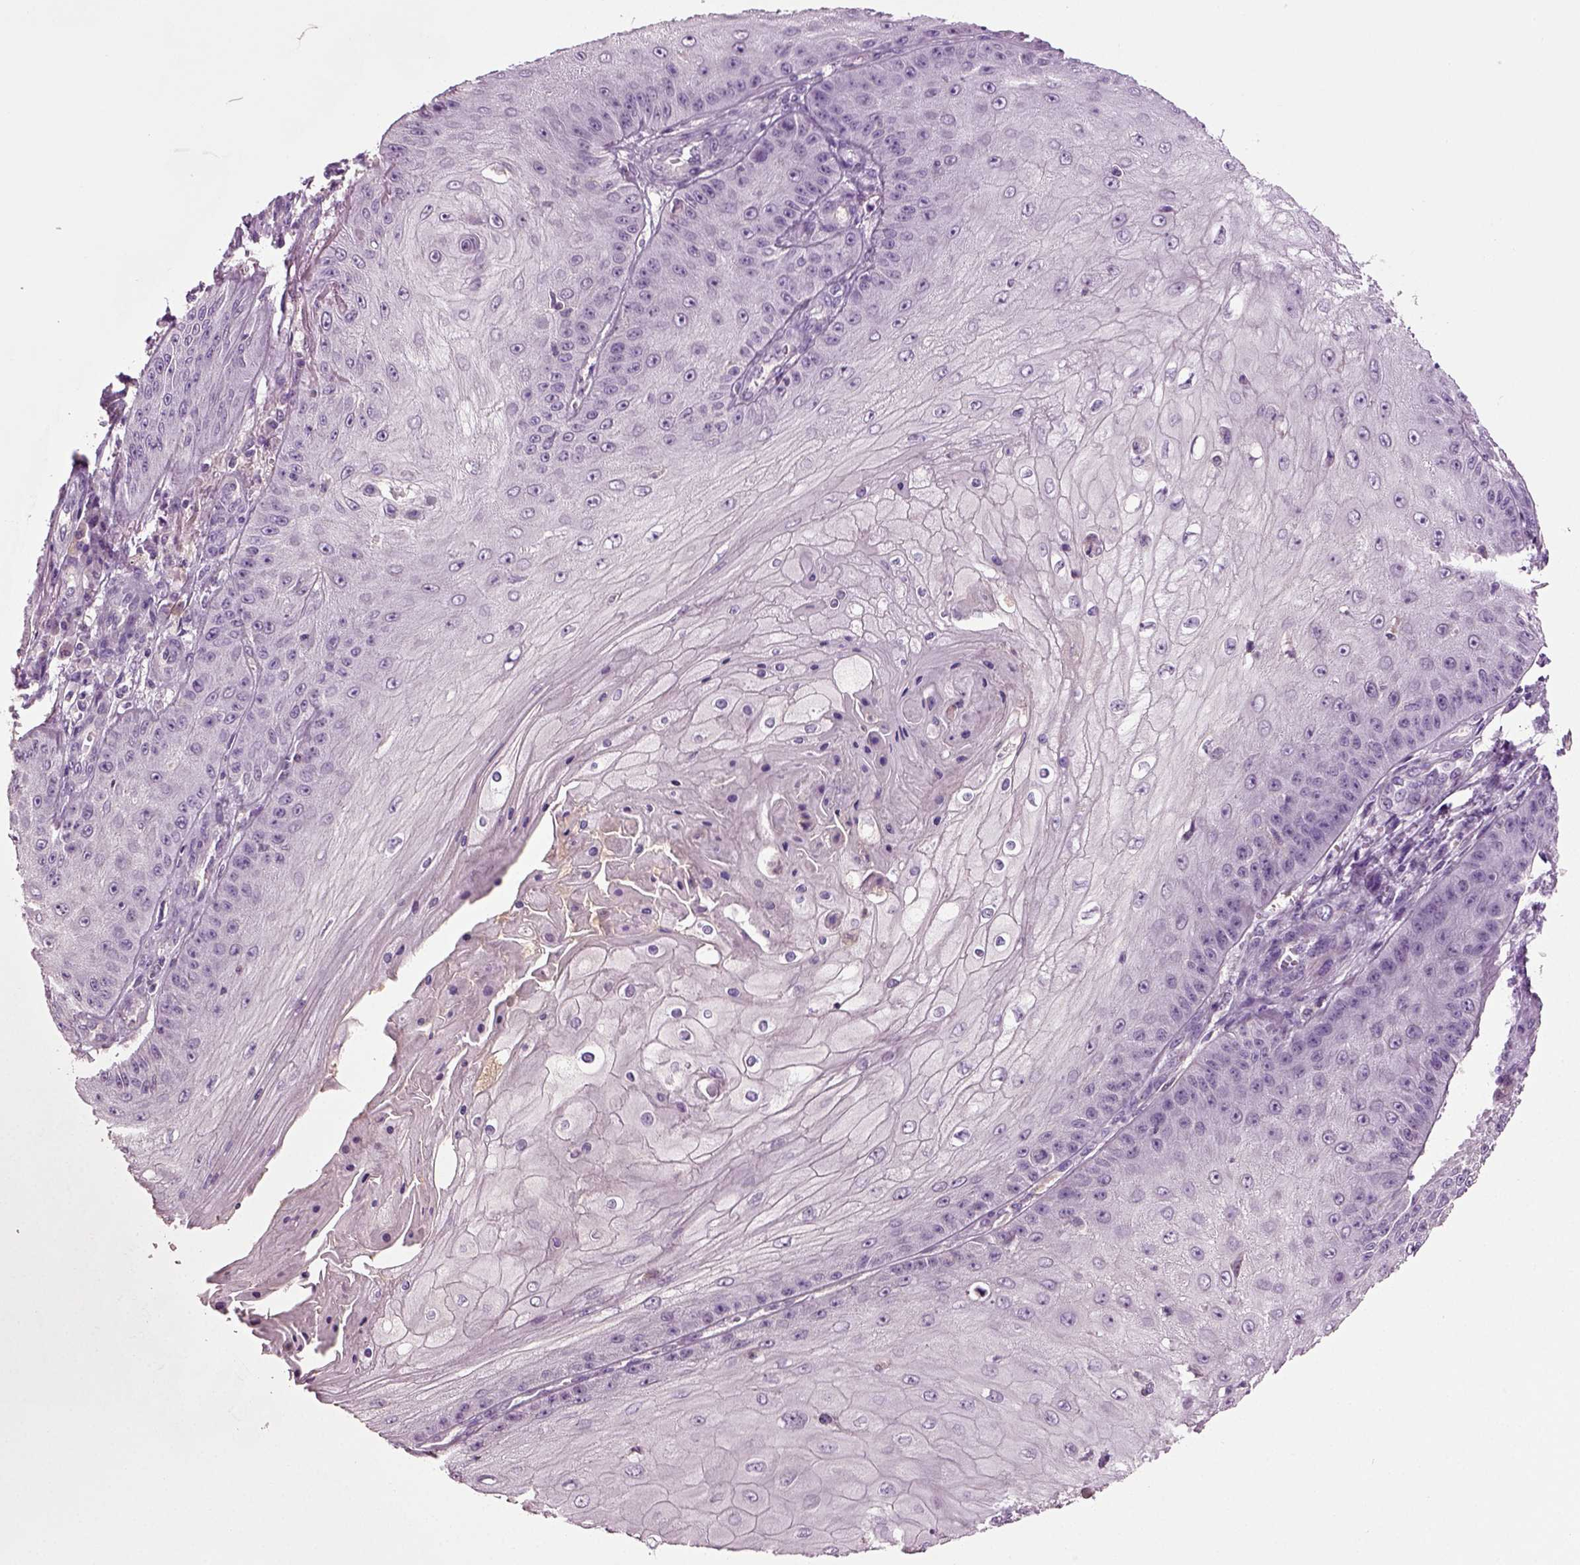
{"staining": {"intensity": "negative", "quantity": "none", "location": "none"}, "tissue": "skin cancer", "cell_type": "Tumor cells", "image_type": "cancer", "snomed": [{"axis": "morphology", "description": "Squamous cell carcinoma, NOS"}, {"axis": "topography", "description": "Skin"}], "caption": "Immunohistochemistry (IHC) histopathology image of neoplastic tissue: skin cancer stained with DAB demonstrates no significant protein positivity in tumor cells. (IHC, brightfield microscopy, high magnification).", "gene": "DEFB118", "patient": {"sex": "male", "age": 70}}